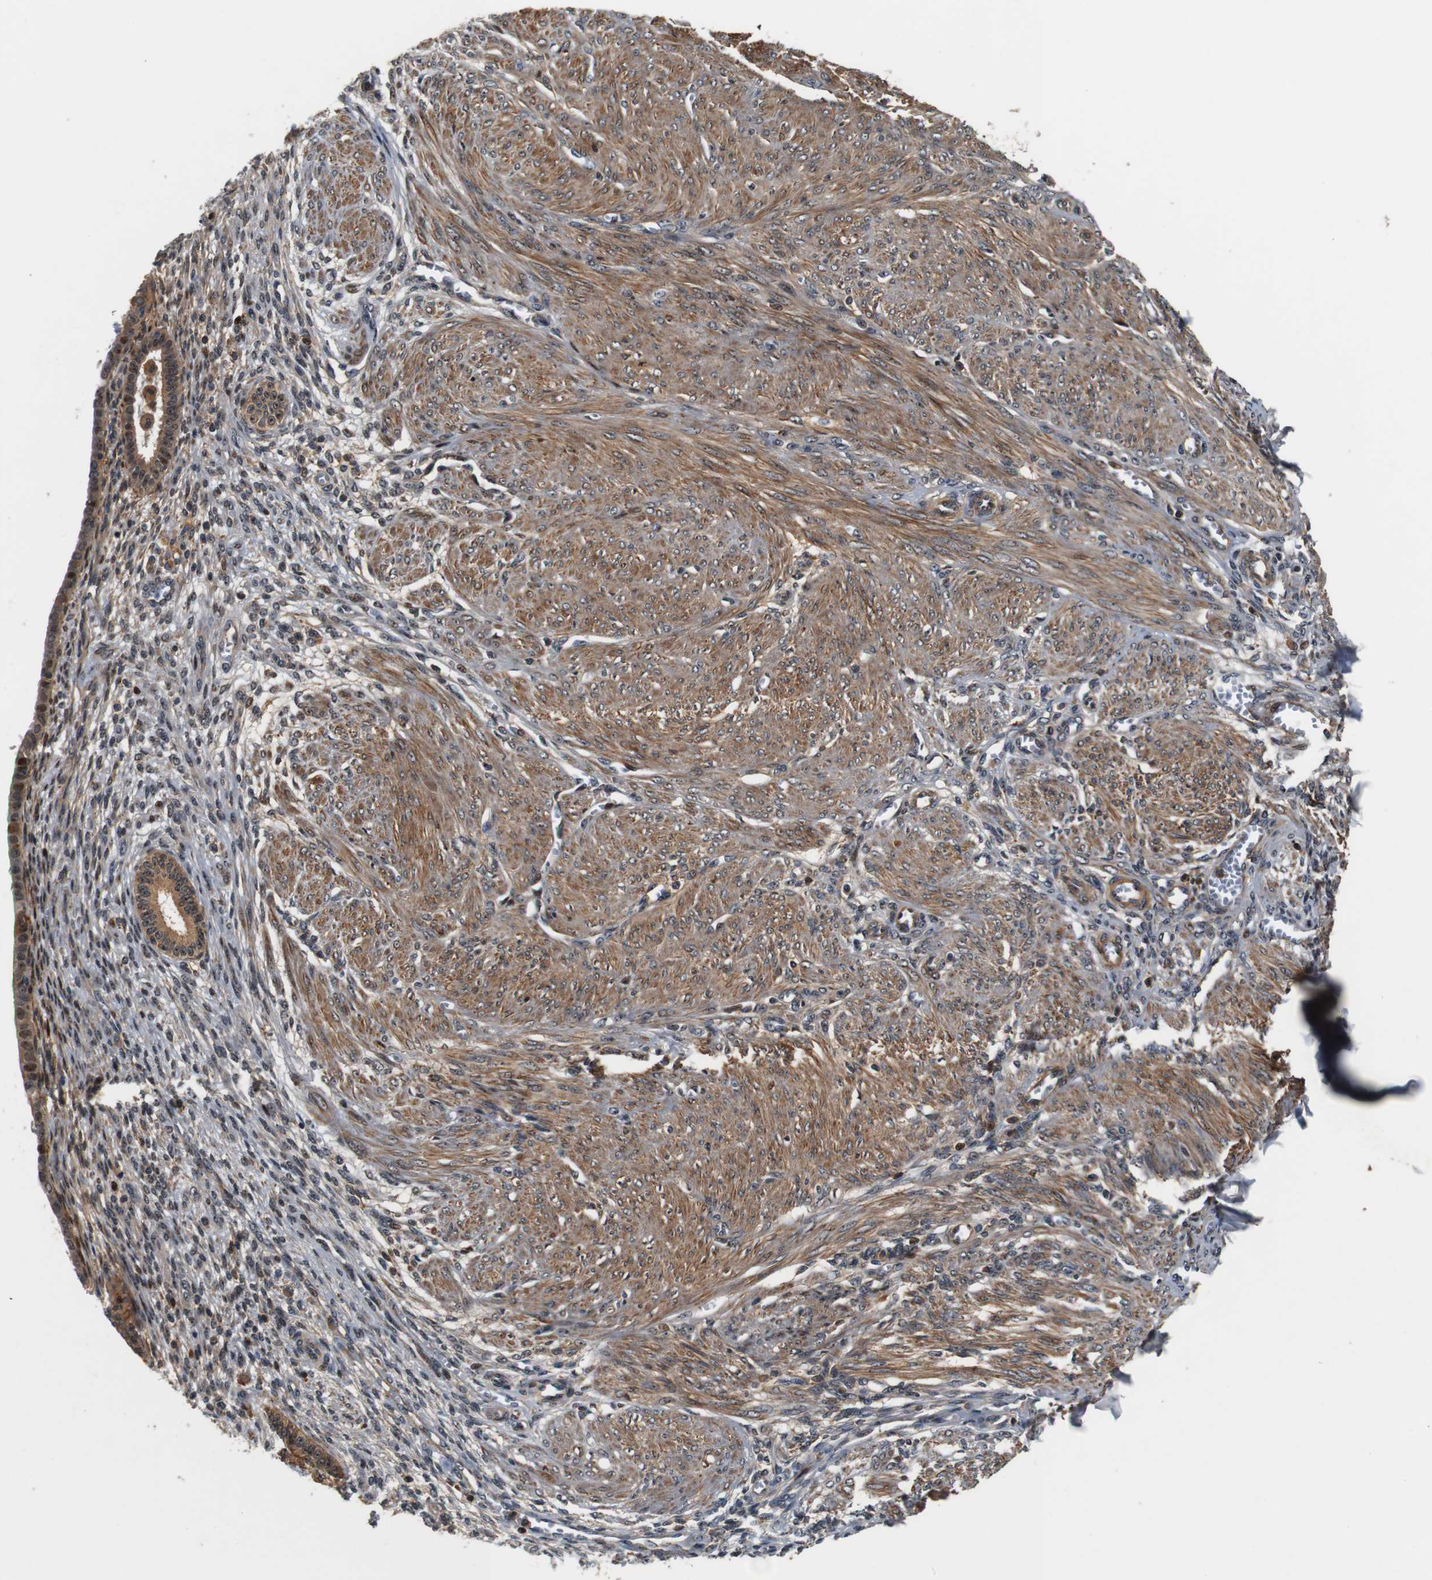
{"staining": {"intensity": "strong", "quantity": ">75%", "location": "nuclear"}, "tissue": "endometrium", "cell_type": "Cells in endometrial stroma", "image_type": "normal", "snomed": [{"axis": "morphology", "description": "Normal tissue, NOS"}, {"axis": "topography", "description": "Endometrium"}], "caption": "DAB immunohistochemical staining of normal endometrium exhibits strong nuclear protein staining in about >75% of cells in endometrial stroma.", "gene": "LRP4", "patient": {"sex": "female", "age": 72}}